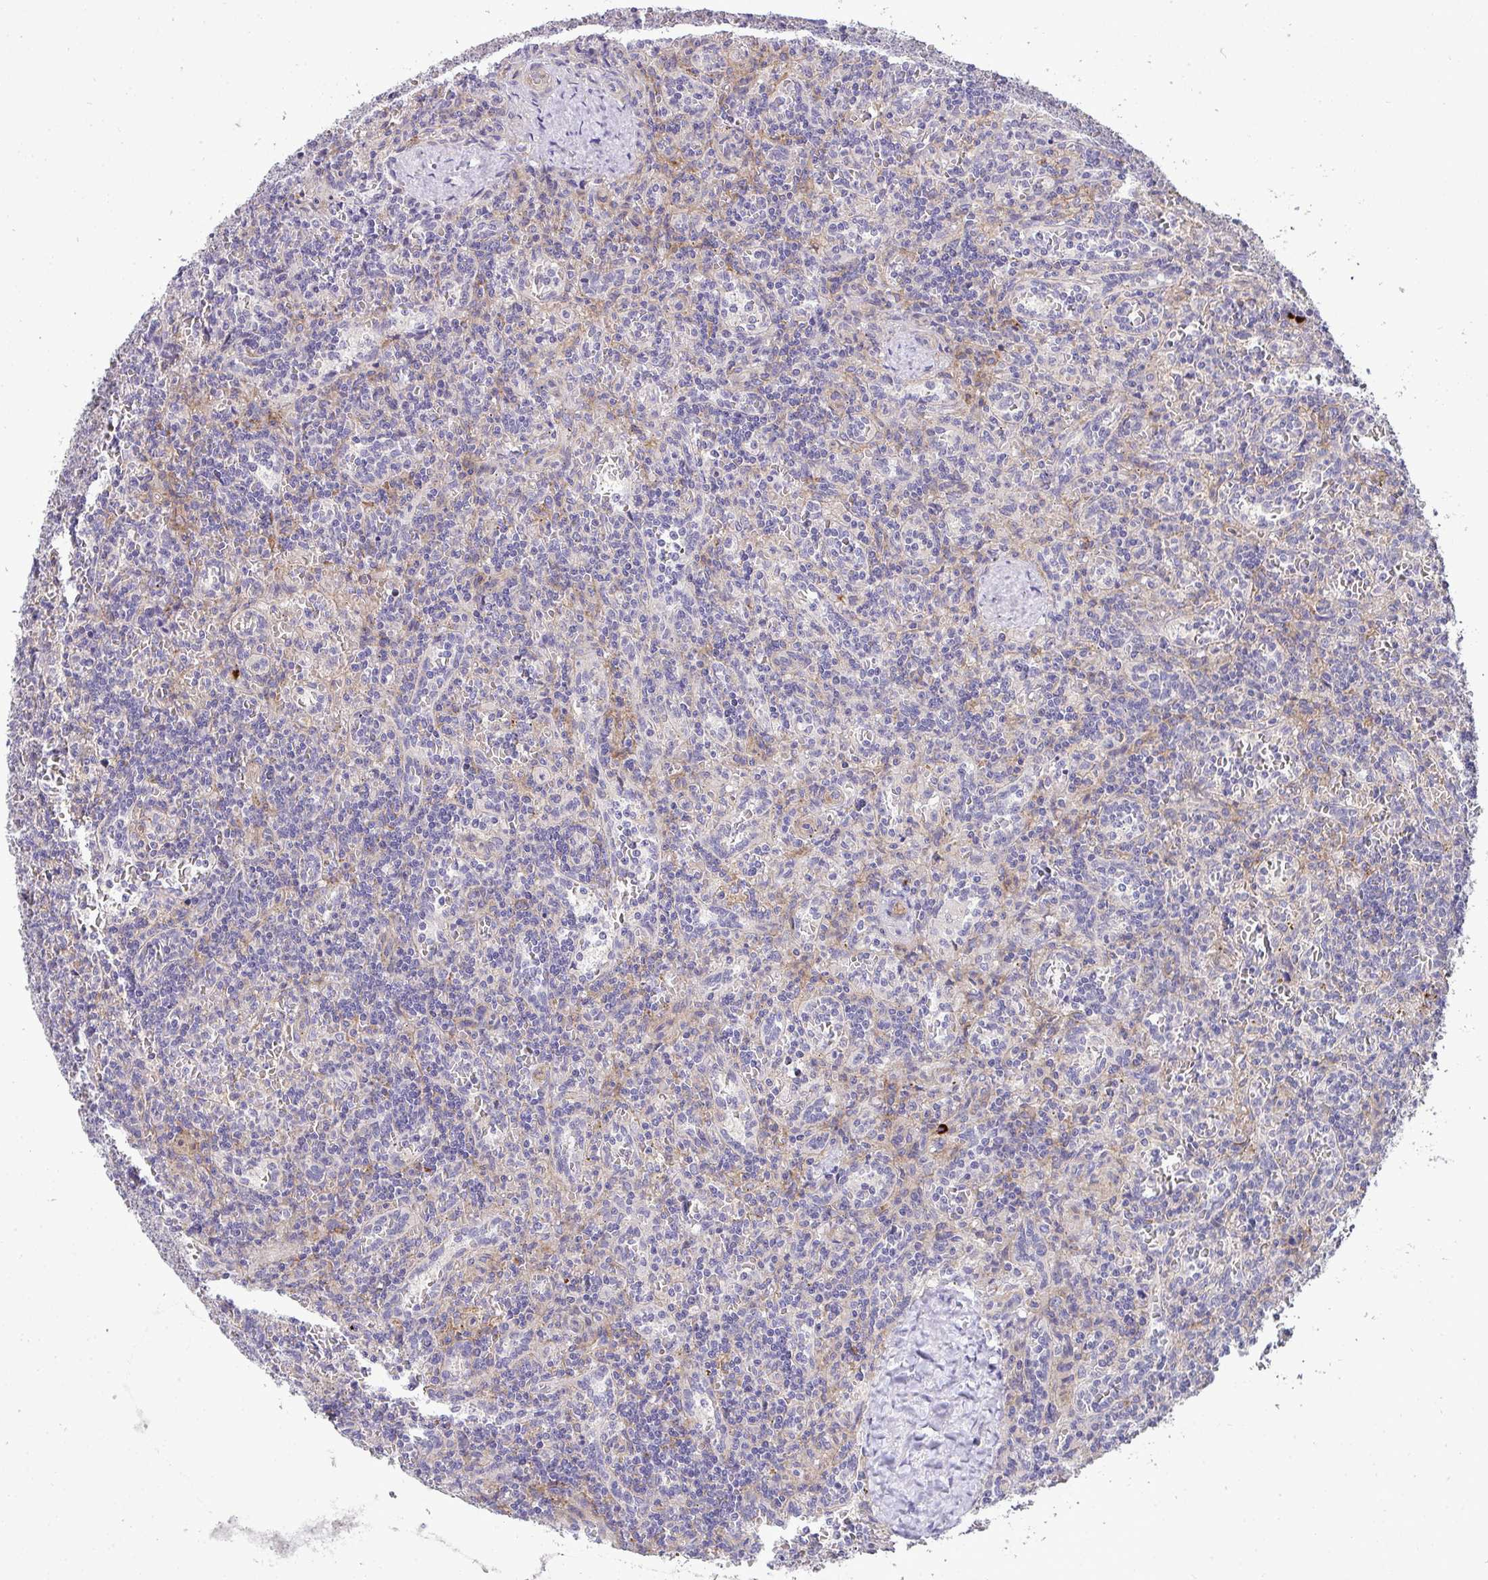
{"staining": {"intensity": "negative", "quantity": "none", "location": "none"}, "tissue": "lymphoma", "cell_type": "Tumor cells", "image_type": "cancer", "snomed": [{"axis": "morphology", "description": "Malignant lymphoma, non-Hodgkin's type, Low grade"}, {"axis": "topography", "description": "Spleen"}], "caption": "Protein analysis of low-grade malignant lymphoma, non-Hodgkin's type reveals no significant positivity in tumor cells. Nuclei are stained in blue.", "gene": "SH2D1B", "patient": {"sex": "male", "age": 73}}